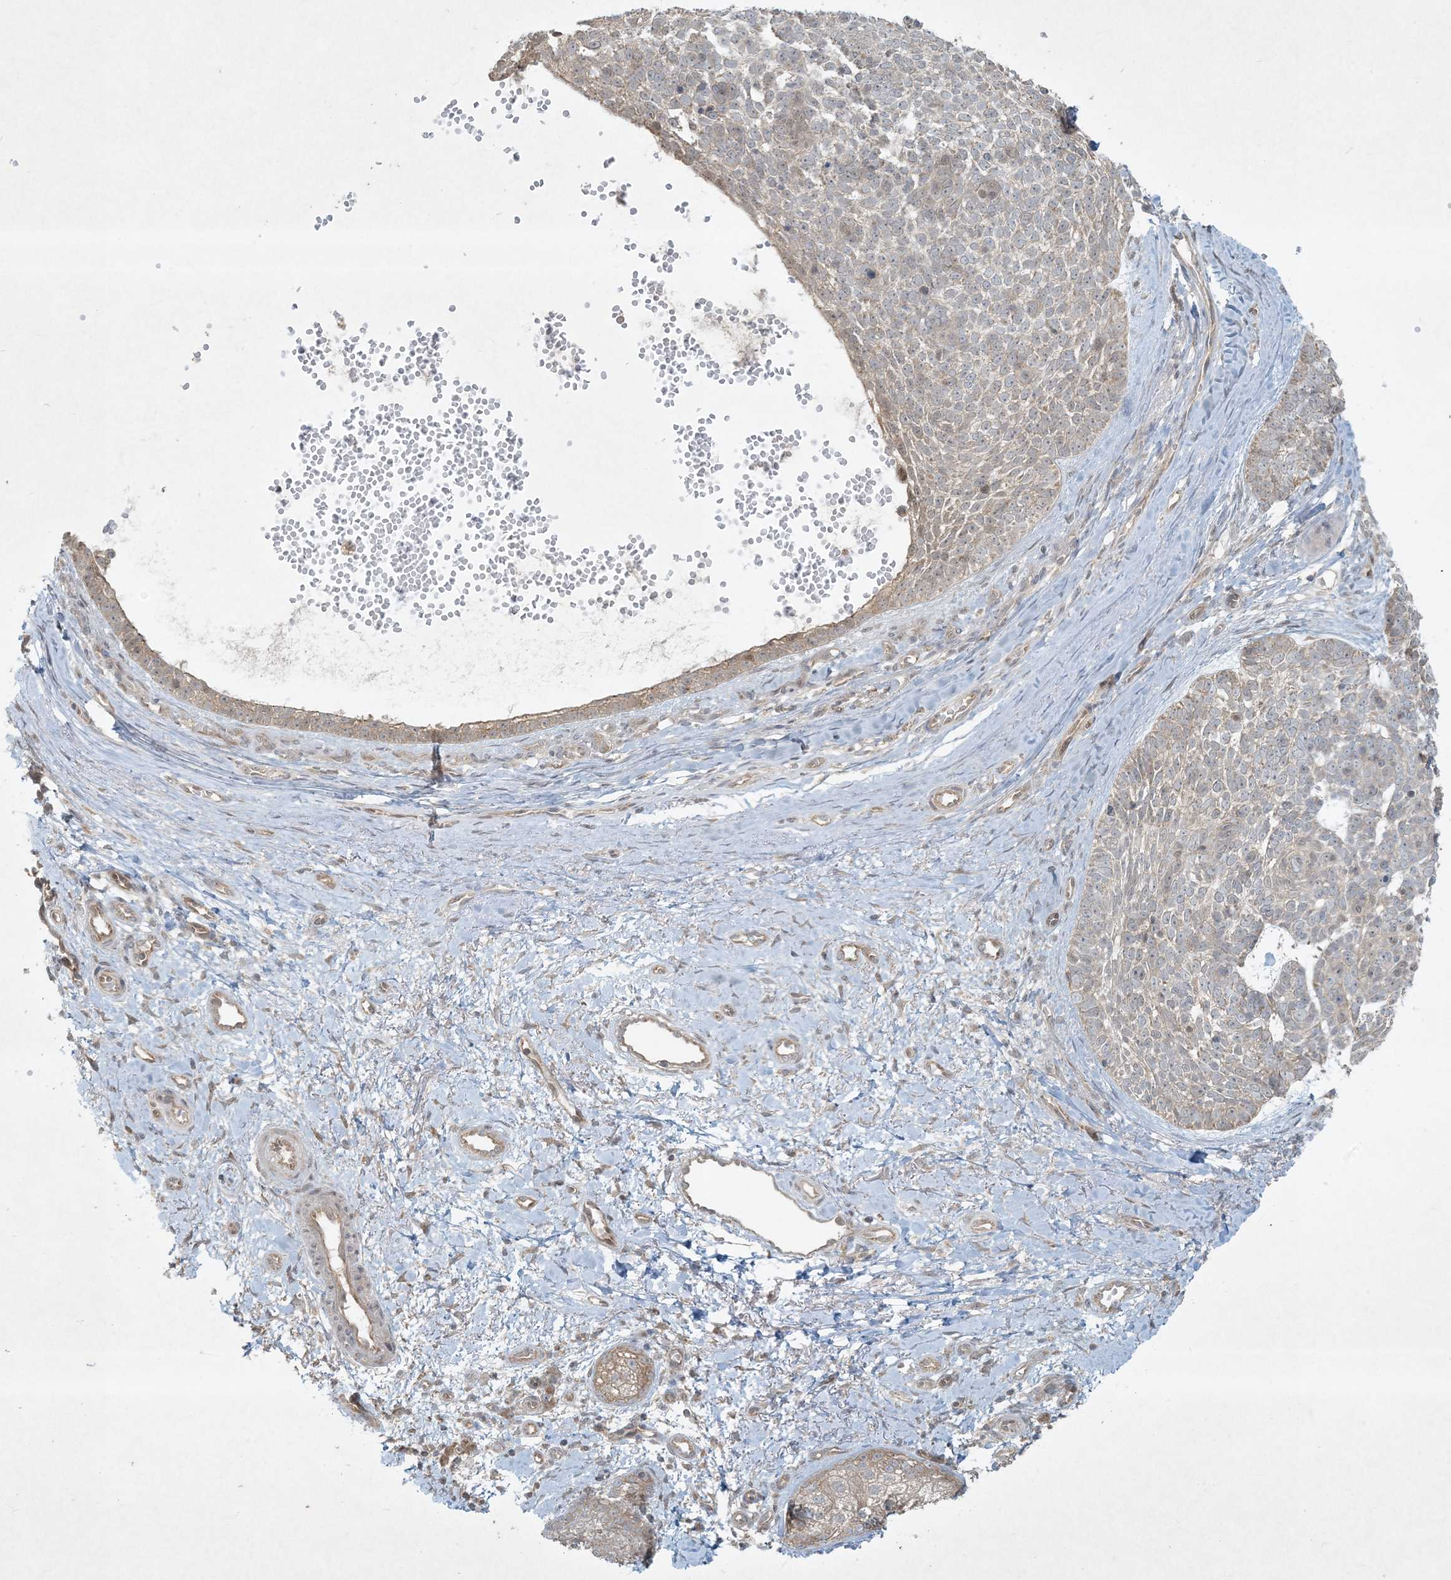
{"staining": {"intensity": "weak", "quantity": "25%-75%", "location": "cytoplasmic/membranous"}, "tissue": "skin cancer", "cell_type": "Tumor cells", "image_type": "cancer", "snomed": [{"axis": "morphology", "description": "Basal cell carcinoma"}, {"axis": "topography", "description": "Skin"}], "caption": "Immunohistochemistry (IHC) micrograph of neoplastic tissue: human skin cancer (basal cell carcinoma) stained using IHC demonstrates low levels of weak protein expression localized specifically in the cytoplasmic/membranous of tumor cells, appearing as a cytoplasmic/membranous brown color.", "gene": "BCORL1", "patient": {"sex": "female", "age": 81}}